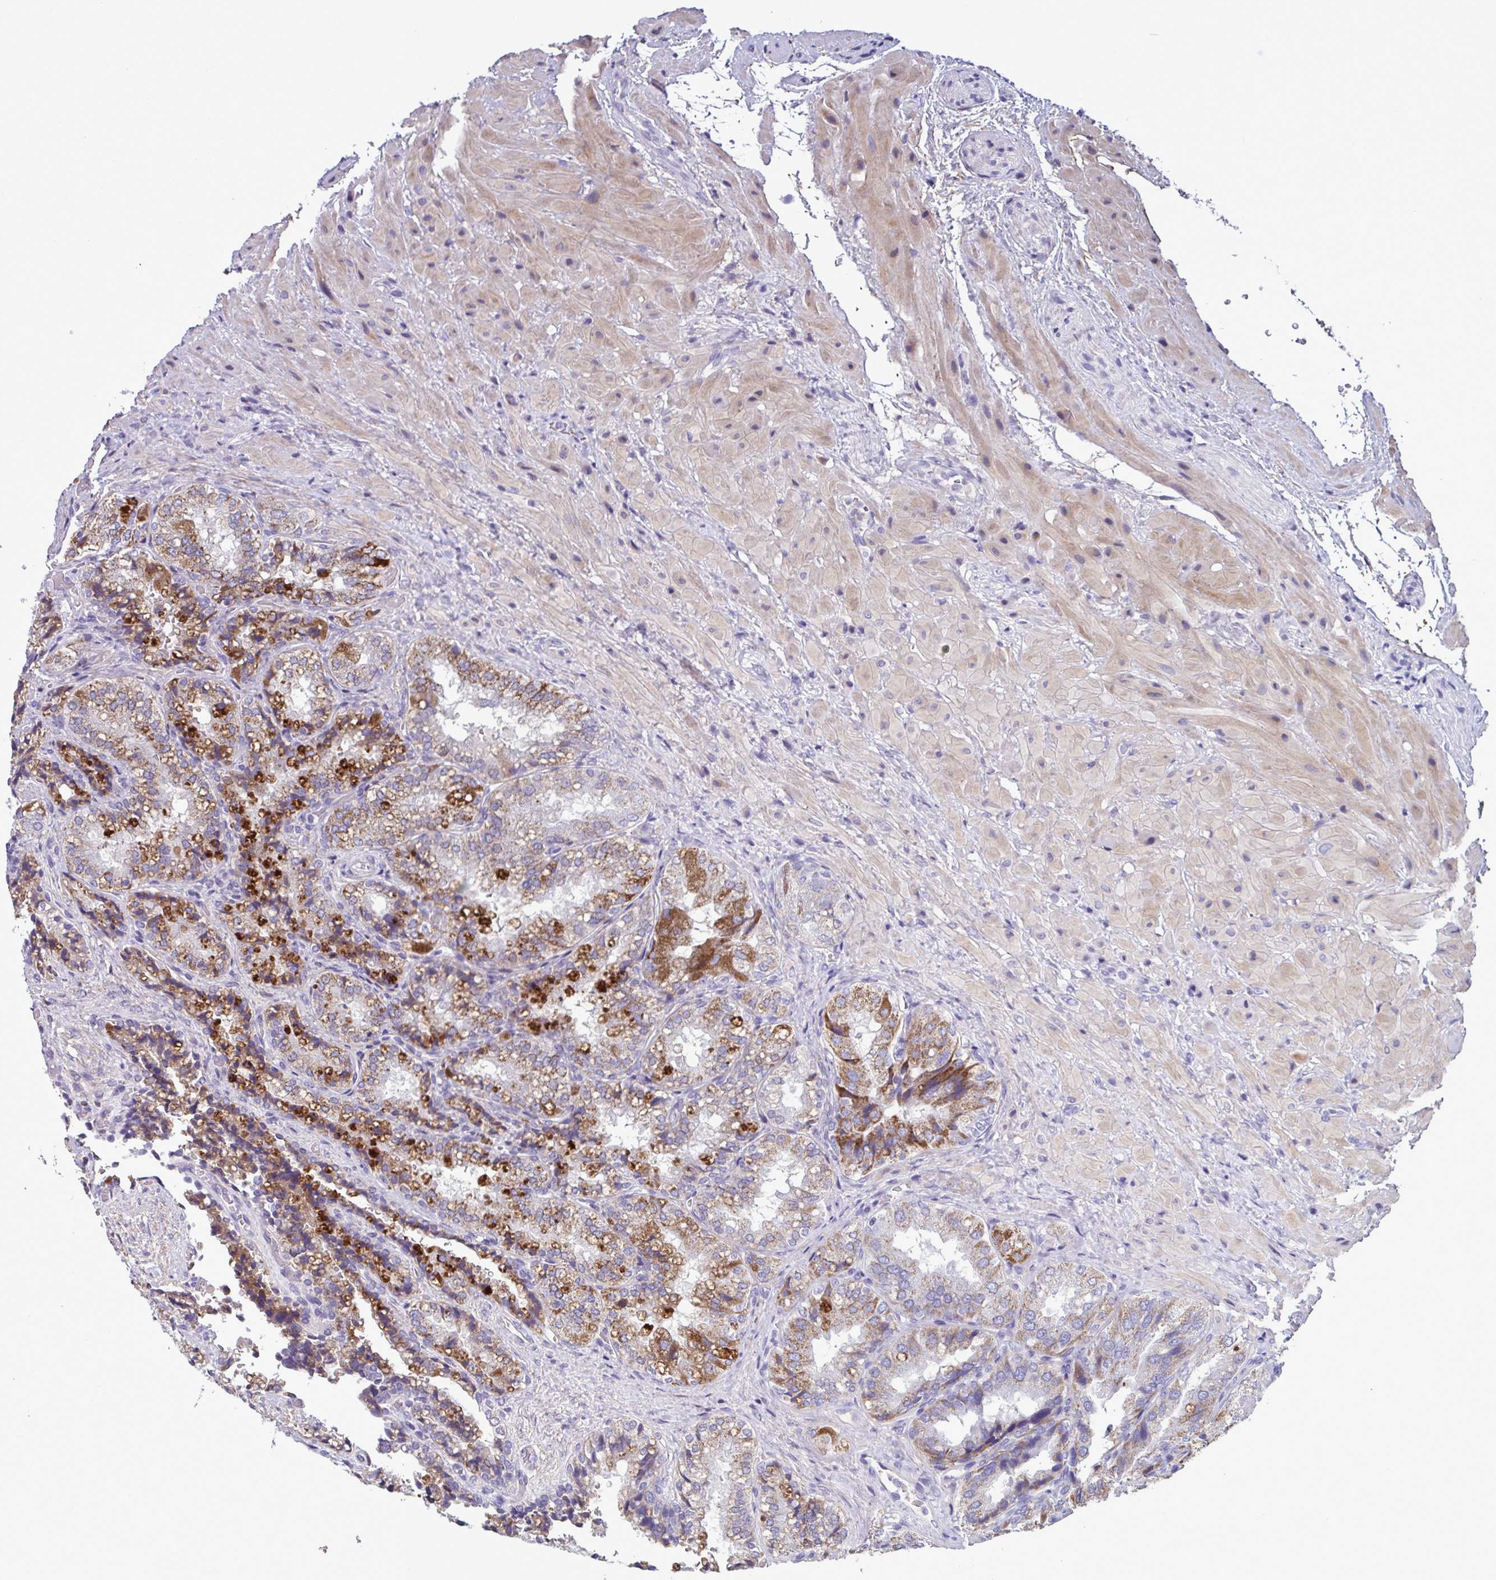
{"staining": {"intensity": "moderate", "quantity": "25%-75%", "location": "cytoplasmic/membranous"}, "tissue": "seminal vesicle", "cell_type": "Glandular cells", "image_type": "normal", "snomed": [{"axis": "morphology", "description": "Normal tissue, NOS"}, {"axis": "topography", "description": "Seminal veicle"}], "caption": "A brown stain shows moderate cytoplasmic/membranous staining of a protein in glandular cells of unremarkable seminal vesicle. (Brightfield microscopy of DAB IHC at high magnification).", "gene": "F13B", "patient": {"sex": "male", "age": 57}}